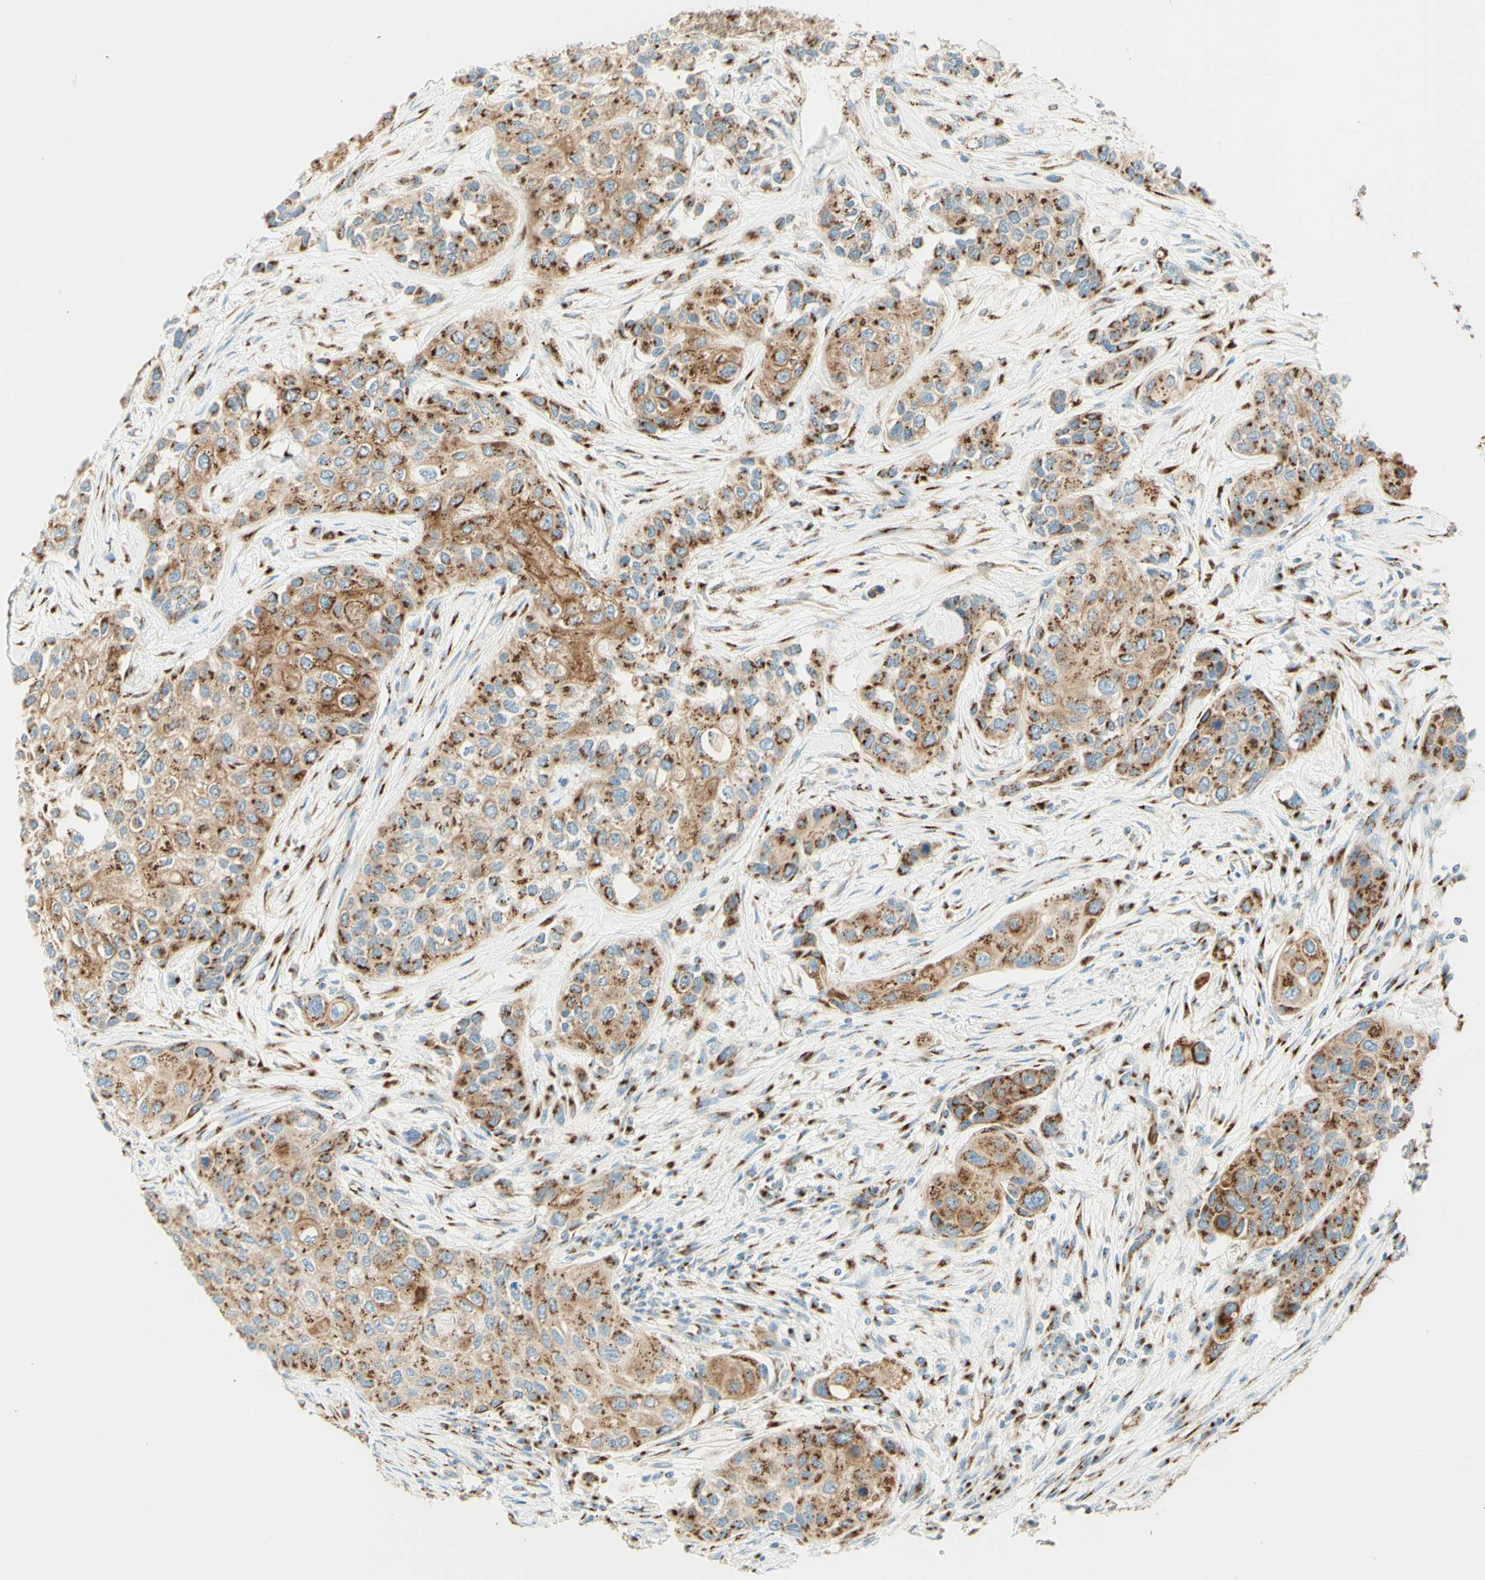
{"staining": {"intensity": "strong", "quantity": ">75%", "location": "cytoplasmic/membranous"}, "tissue": "urothelial cancer", "cell_type": "Tumor cells", "image_type": "cancer", "snomed": [{"axis": "morphology", "description": "Urothelial carcinoma, High grade"}, {"axis": "topography", "description": "Urinary bladder"}], "caption": "Urothelial cancer tissue reveals strong cytoplasmic/membranous positivity in approximately >75% of tumor cells The protein is shown in brown color, while the nuclei are stained blue.", "gene": "GOLGB1", "patient": {"sex": "female", "age": 56}}